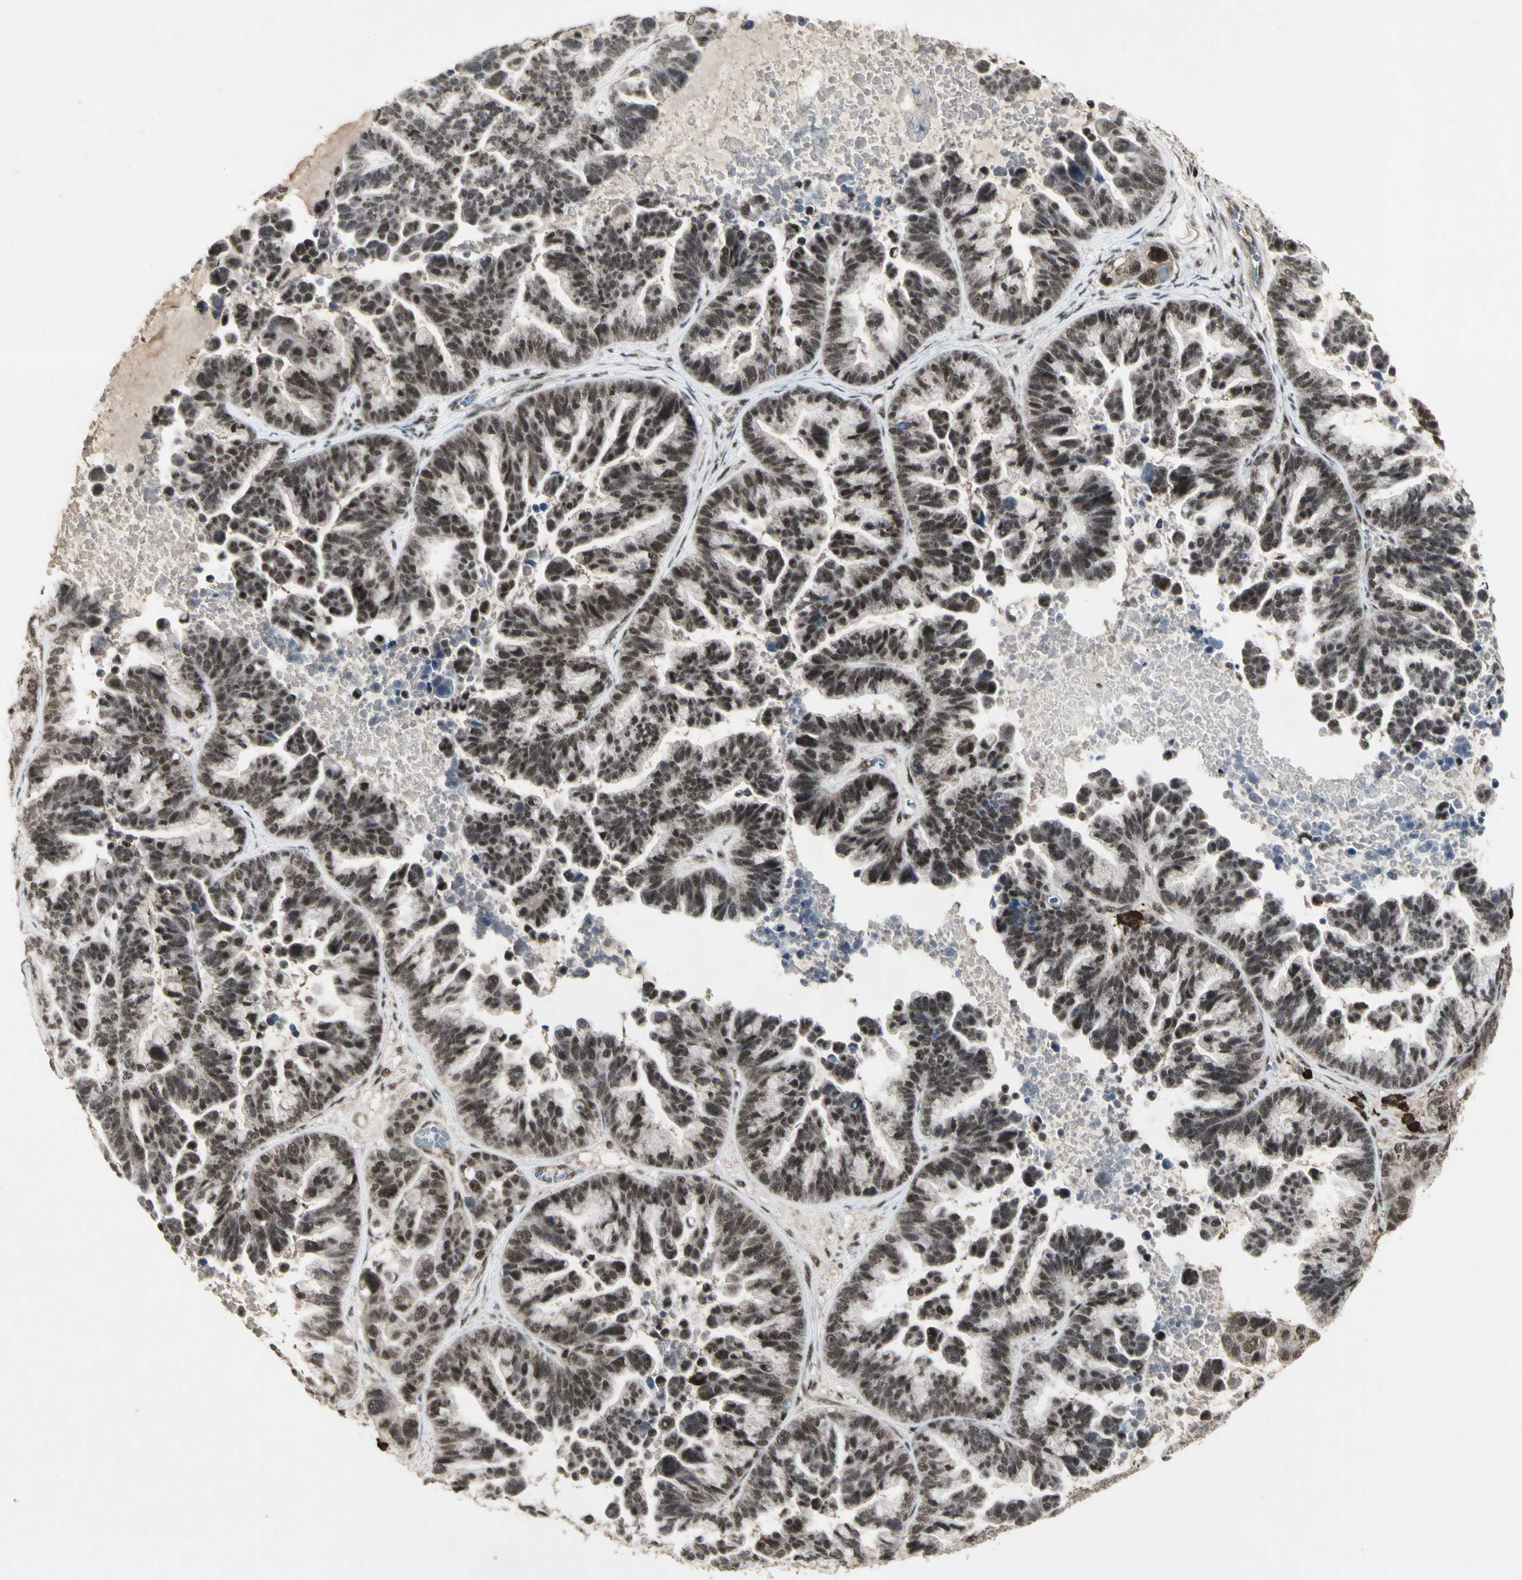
{"staining": {"intensity": "moderate", "quantity": ">75%", "location": "cytoplasmic/membranous,nuclear"}, "tissue": "ovarian cancer", "cell_type": "Tumor cells", "image_type": "cancer", "snomed": [{"axis": "morphology", "description": "Cystadenocarcinoma, serous, NOS"}, {"axis": "topography", "description": "Ovary"}], "caption": "Immunohistochemistry (DAB) staining of human ovarian cancer (serous cystadenocarcinoma) shows moderate cytoplasmic/membranous and nuclear protein expression in about >75% of tumor cells. The protein of interest is shown in brown color, while the nuclei are stained blue.", "gene": "CCNT1", "patient": {"sex": "female", "age": 56}}